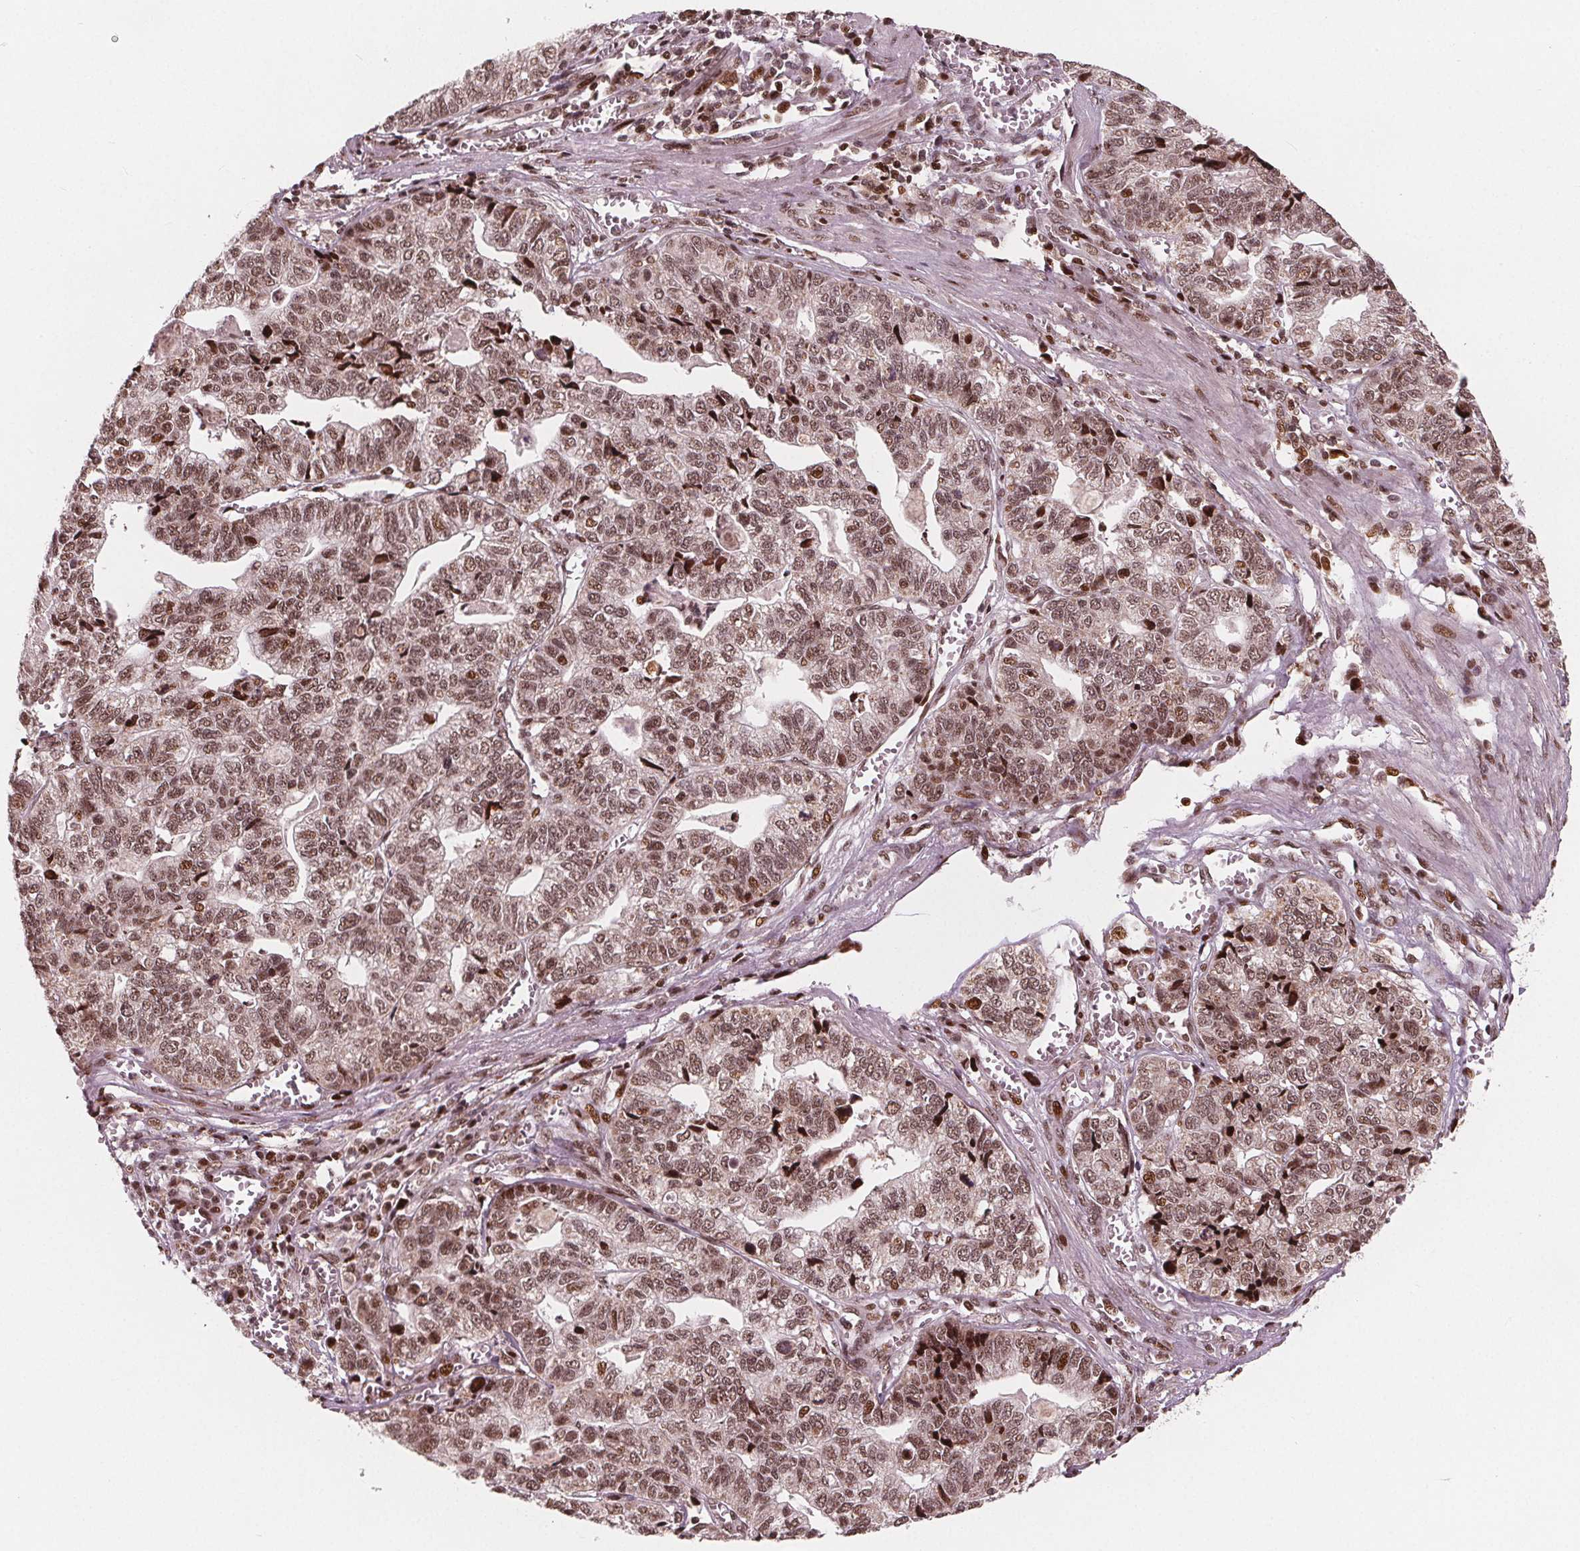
{"staining": {"intensity": "moderate", "quantity": ">75%", "location": "cytoplasmic/membranous,nuclear"}, "tissue": "stomach cancer", "cell_type": "Tumor cells", "image_type": "cancer", "snomed": [{"axis": "morphology", "description": "Adenocarcinoma, NOS"}, {"axis": "topography", "description": "Stomach, upper"}], "caption": "Stomach cancer was stained to show a protein in brown. There is medium levels of moderate cytoplasmic/membranous and nuclear expression in about >75% of tumor cells.", "gene": "SNRNP35", "patient": {"sex": "female", "age": 67}}